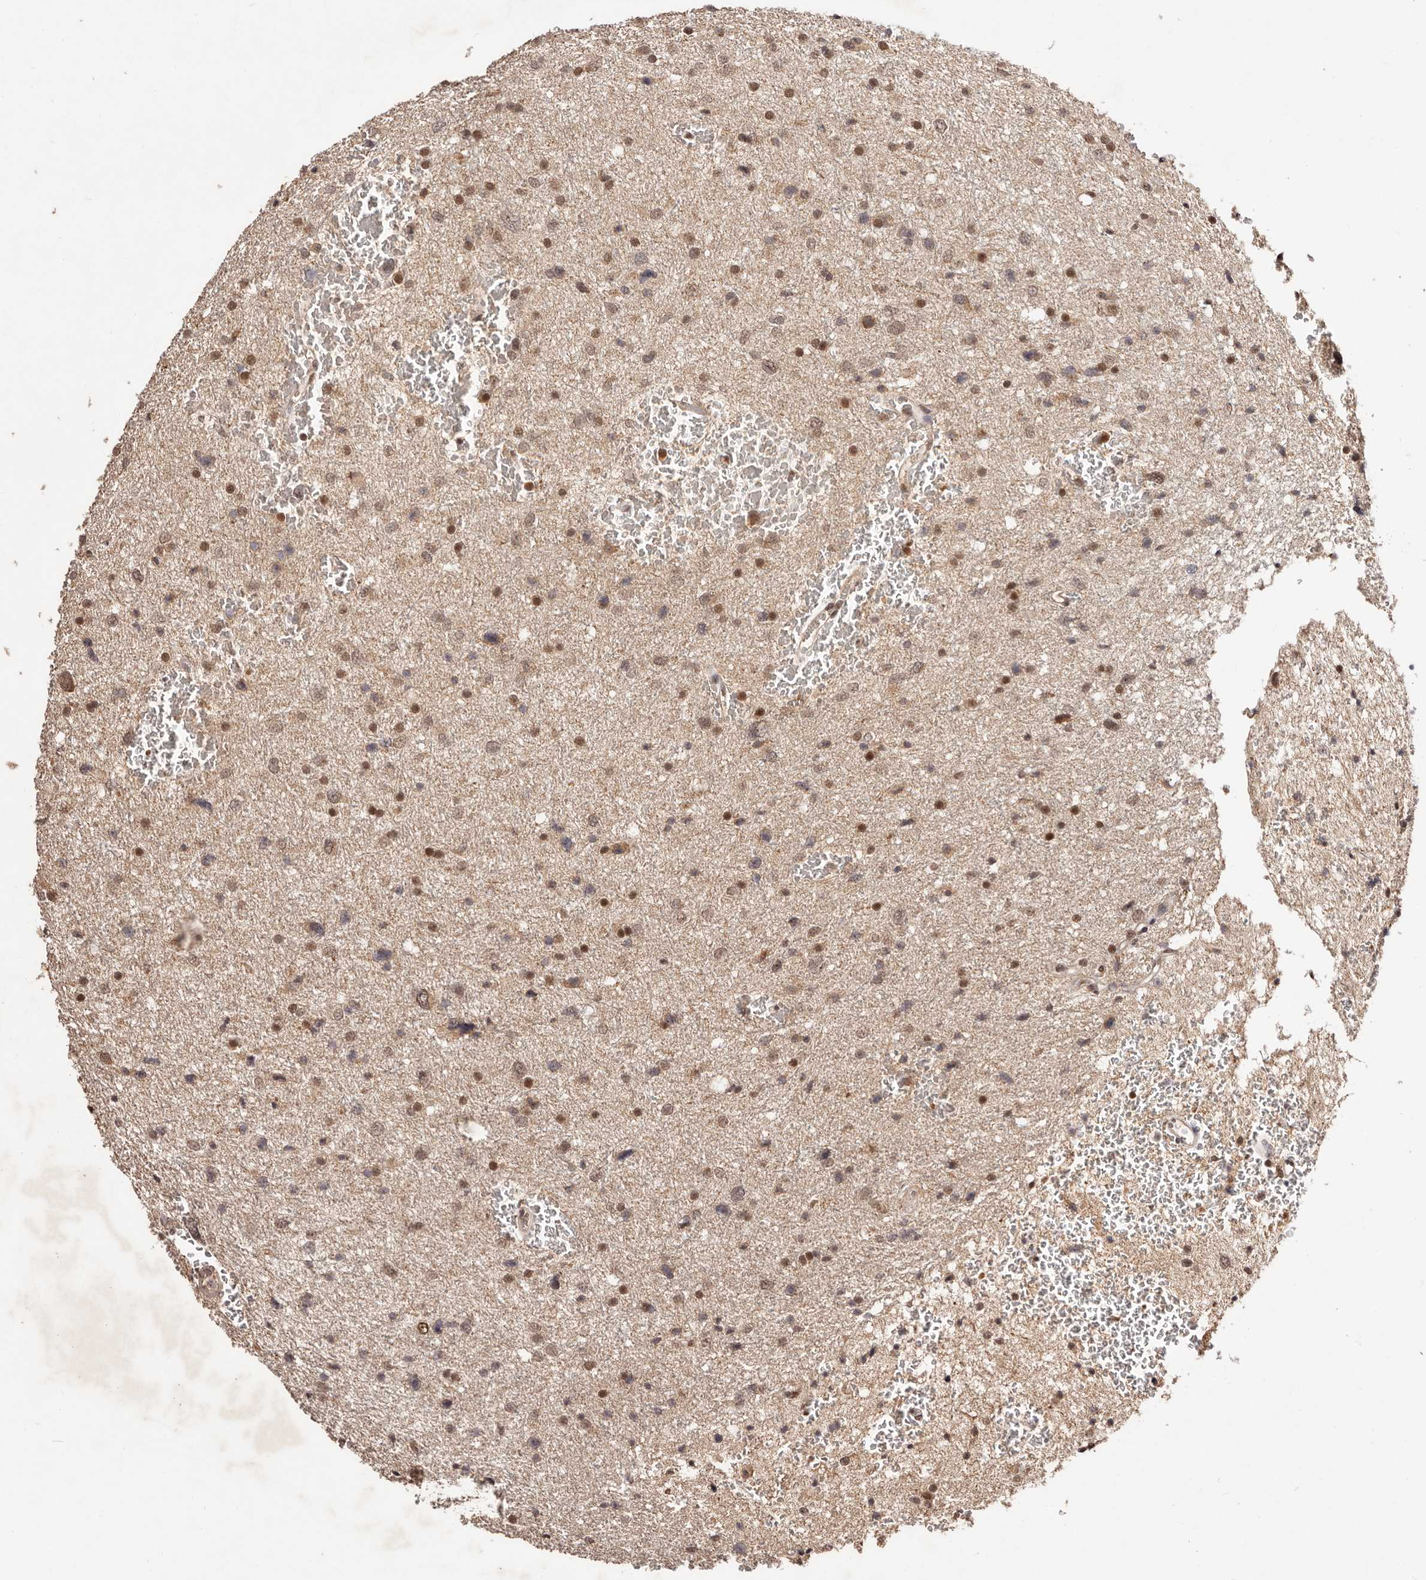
{"staining": {"intensity": "moderate", "quantity": ">75%", "location": "nuclear"}, "tissue": "glioma", "cell_type": "Tumor cells", "image_type": "cancer", "snomed": [{"axis": "morphology", "description": "Glioma, malignant, Low grade"}, {"axis": "topography", "description": "Brain"}], "caption": "Low-grade glioma (malignant) stained for a protein displays moderate nuclear positivity in tumor cells.", "gene": "BICRAL", "patient": {"sex": "female", "age": 37}}